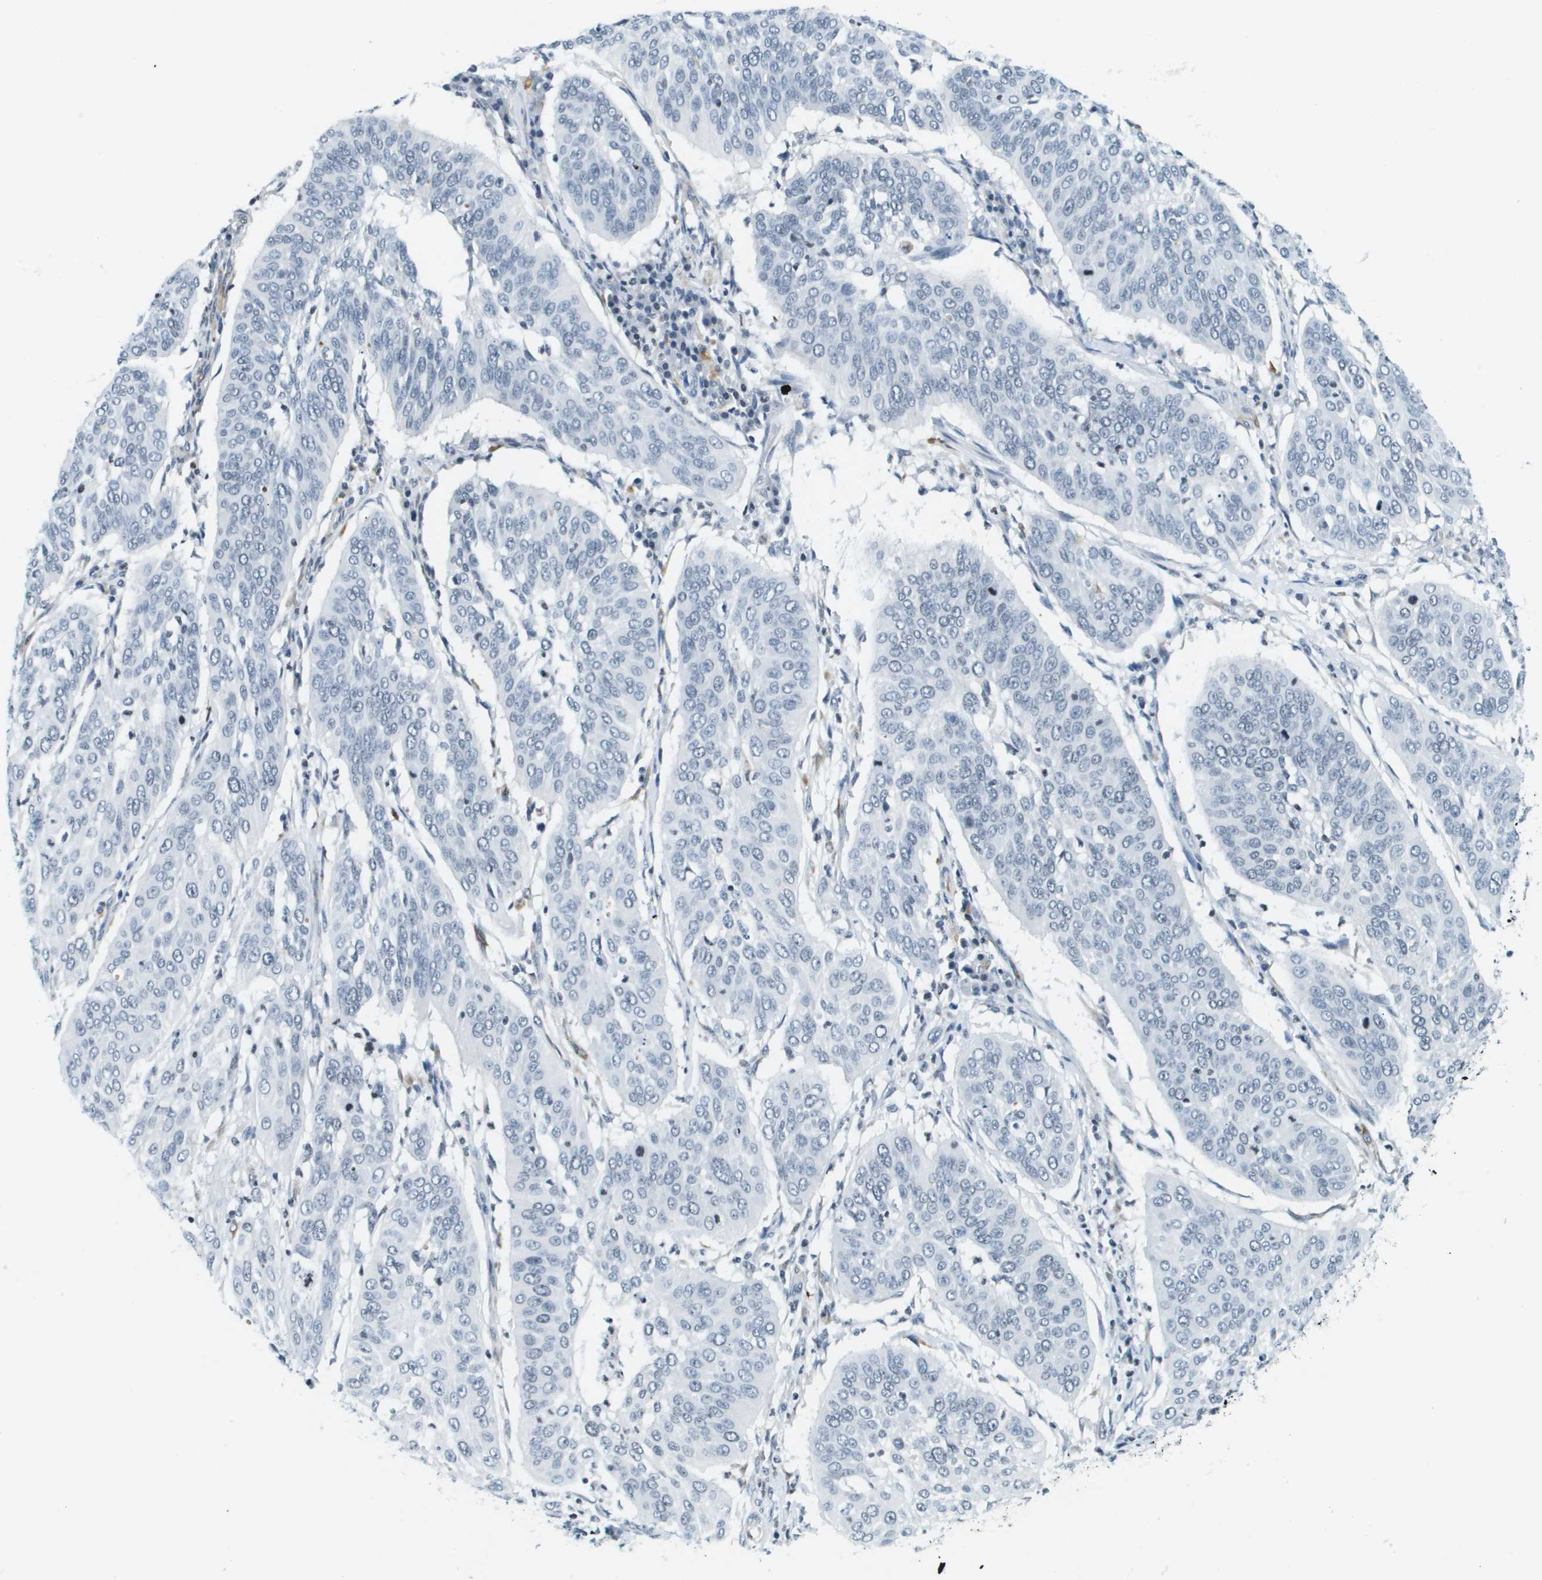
{"staining": {"intensity": "negative", "quantity": "none", "location": "none"}, "tissue": "cervical cancer", "cell_type": "Tumor cells", "image_type": "cancer", "snomed": [{"axis": "morphology", "description": "Normal tissue, NOS"}, {"axis": "morphology", "description": "Squamous cell carcinoma, NOS"}, {"axis": "topography", "description": "Cervix"}], "caption": "A high-resolution photomicrograph shows IHC staining of cervical squamous cell carcinoma, which shows no significant staining in tumor cells.", "gene": "UVRAG", "patient": {"sex": "female", "age": 39}}